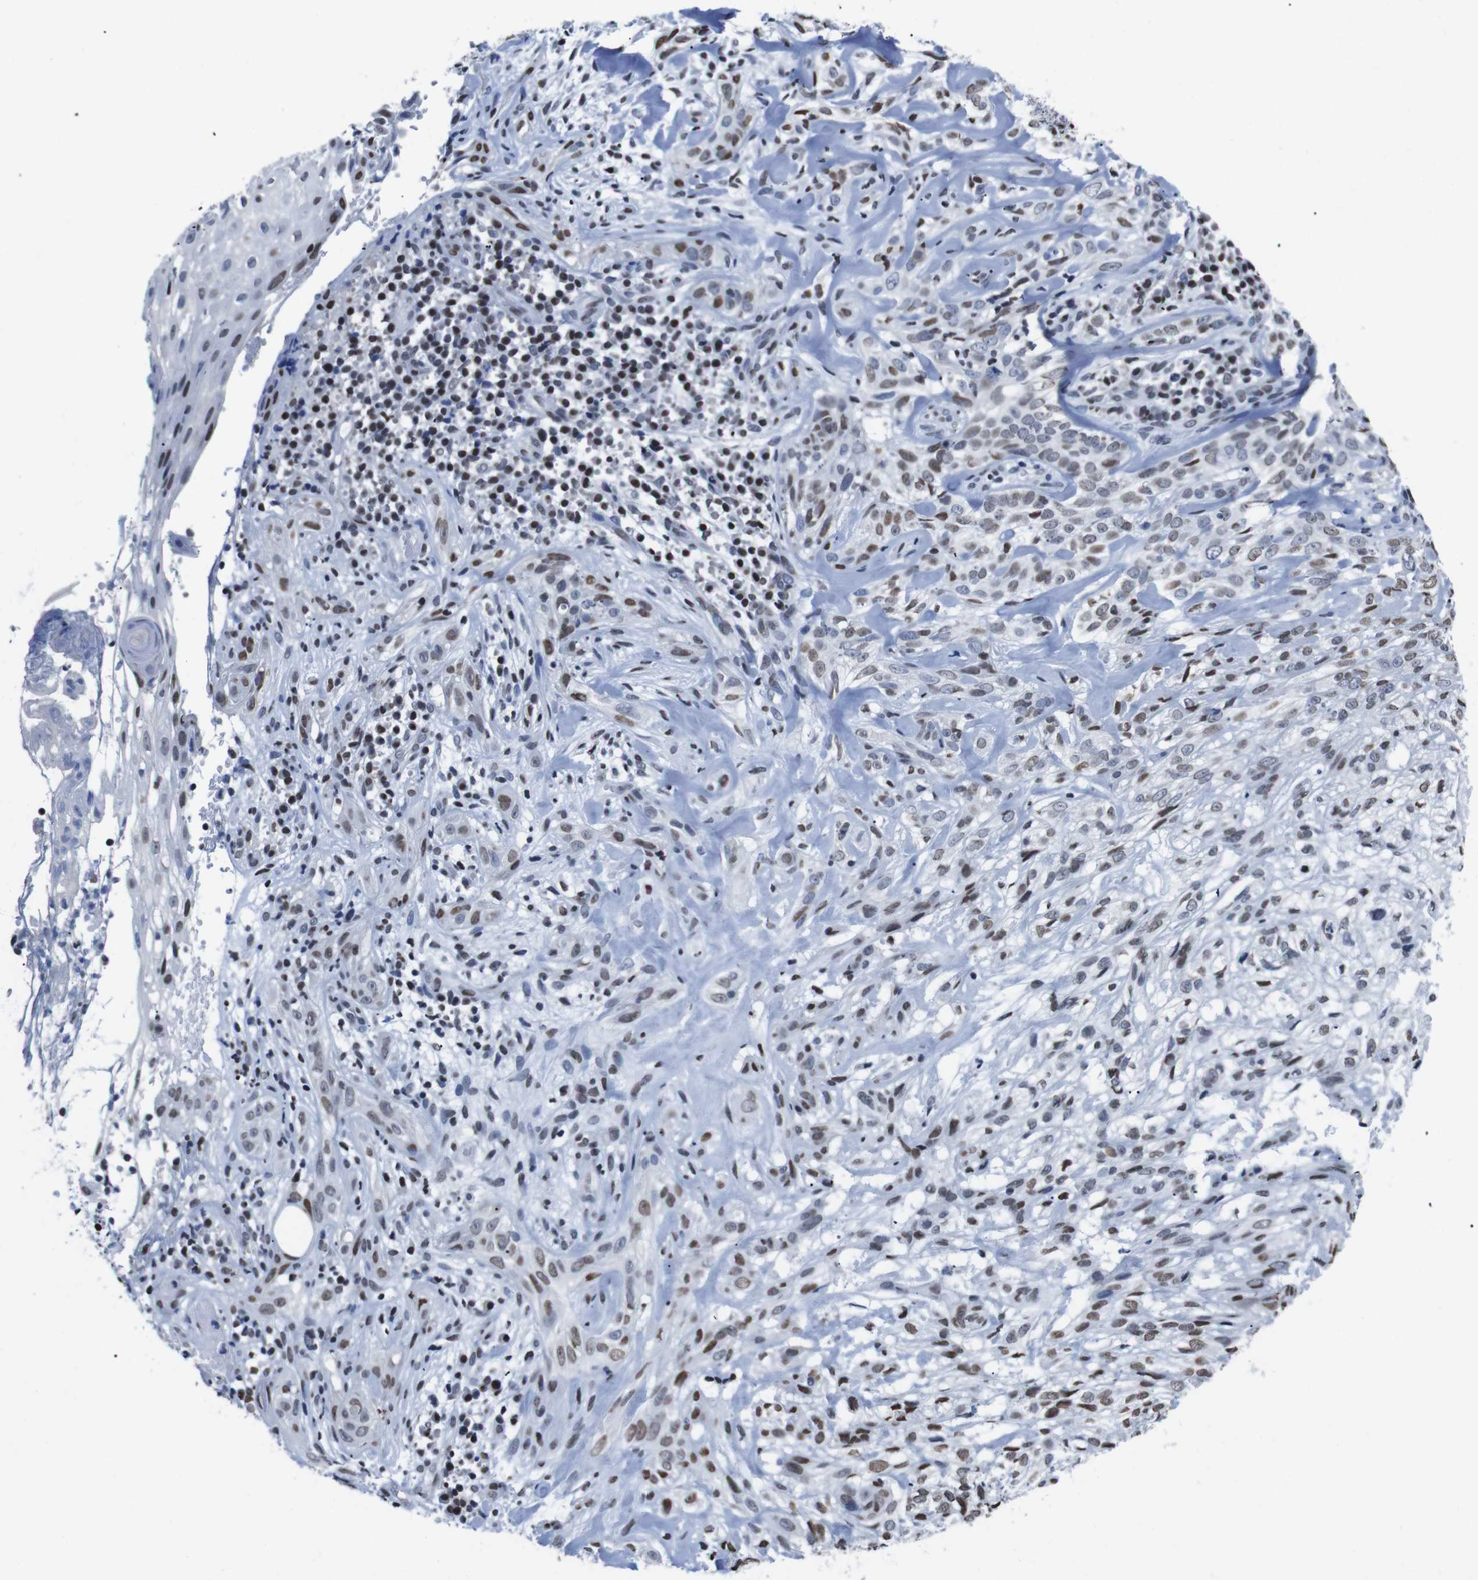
{"staining": {"intensity": "moderate", "quantity": ">75%", "location": "nuclear"}, "tissue": "skin cancer", "cell_type": "Tumor cells", "image_type": "cancer", "snomed": [{"axis": "morphology", "description": "Basal cell carcinoma"}, {"axis": "topography", "description": "Skin"}], "caption": "A micrograph of human skin cancer stained for a protein shows moderate nuclear brown staining in tumor cells. Using DAB (3,3'-diaminobenzidine) (brown) and hematoxylin (blue) stains, captured at high magnification using brightfield microscopy.", "gene": "PIP4P2", "patient": {"sex": "male", "age": 72}}